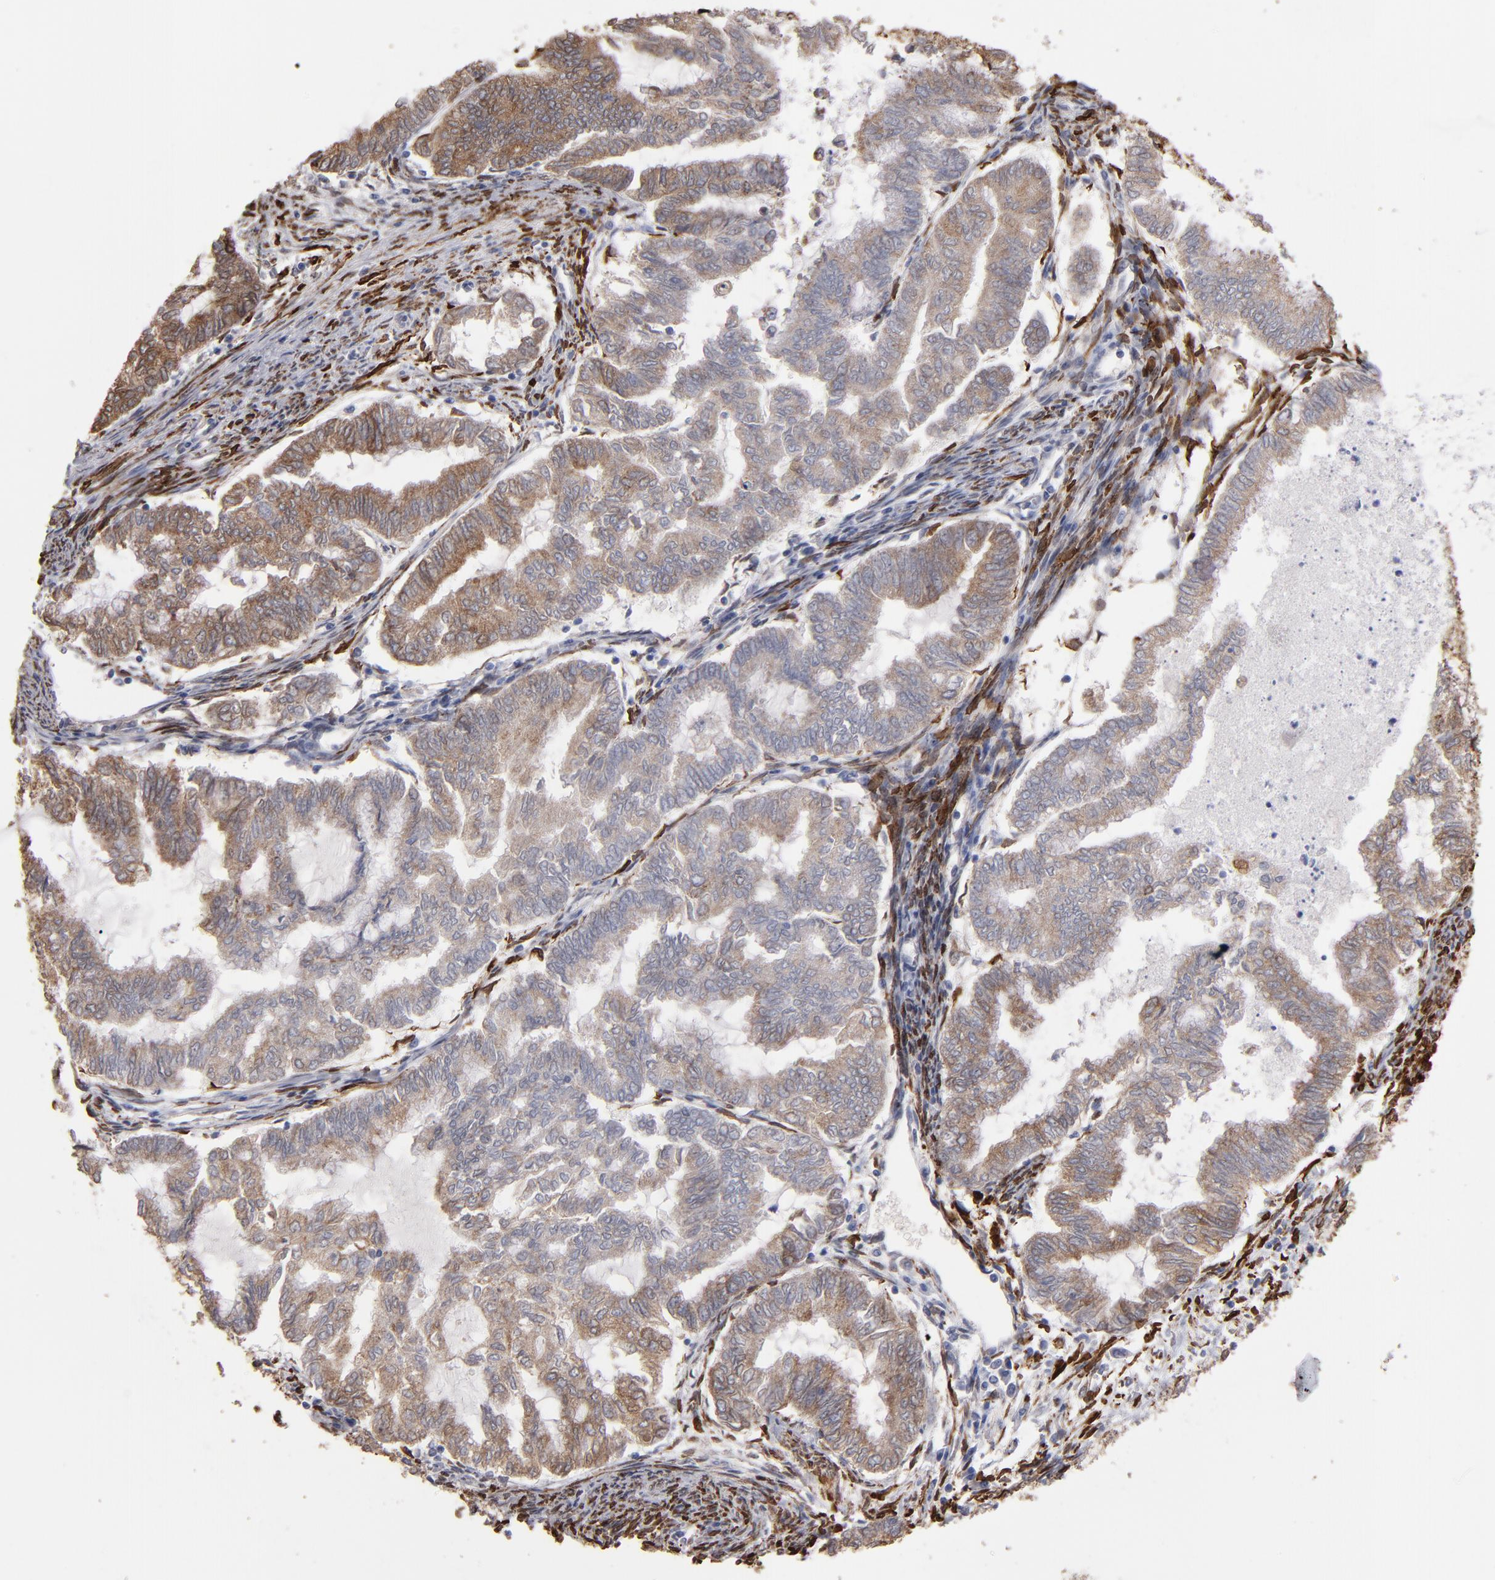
{"staining": {"intensity": "moderate", "quantity": ">75%", "location": "cytoplasmic/membranous"}, "tissue": "endometrial cancer", "cell_type": "Tumor cells", "image_type": "cancer", "snomed": [{"axis": "morphology", "description": "Adenocarcinoma, NOS"}, {"axis": "topography", "description": "Endometrium"}], "caption": "A micrograph of endometrial cancer stained for a protein reveals moderate cytoplasmic/membranous brown staining in tumor cells. (Brightfield microscopy of DAB IHC at high magnification).", "gene": "PGRMC1", "patient": {"sex": "female", "age": 79}}